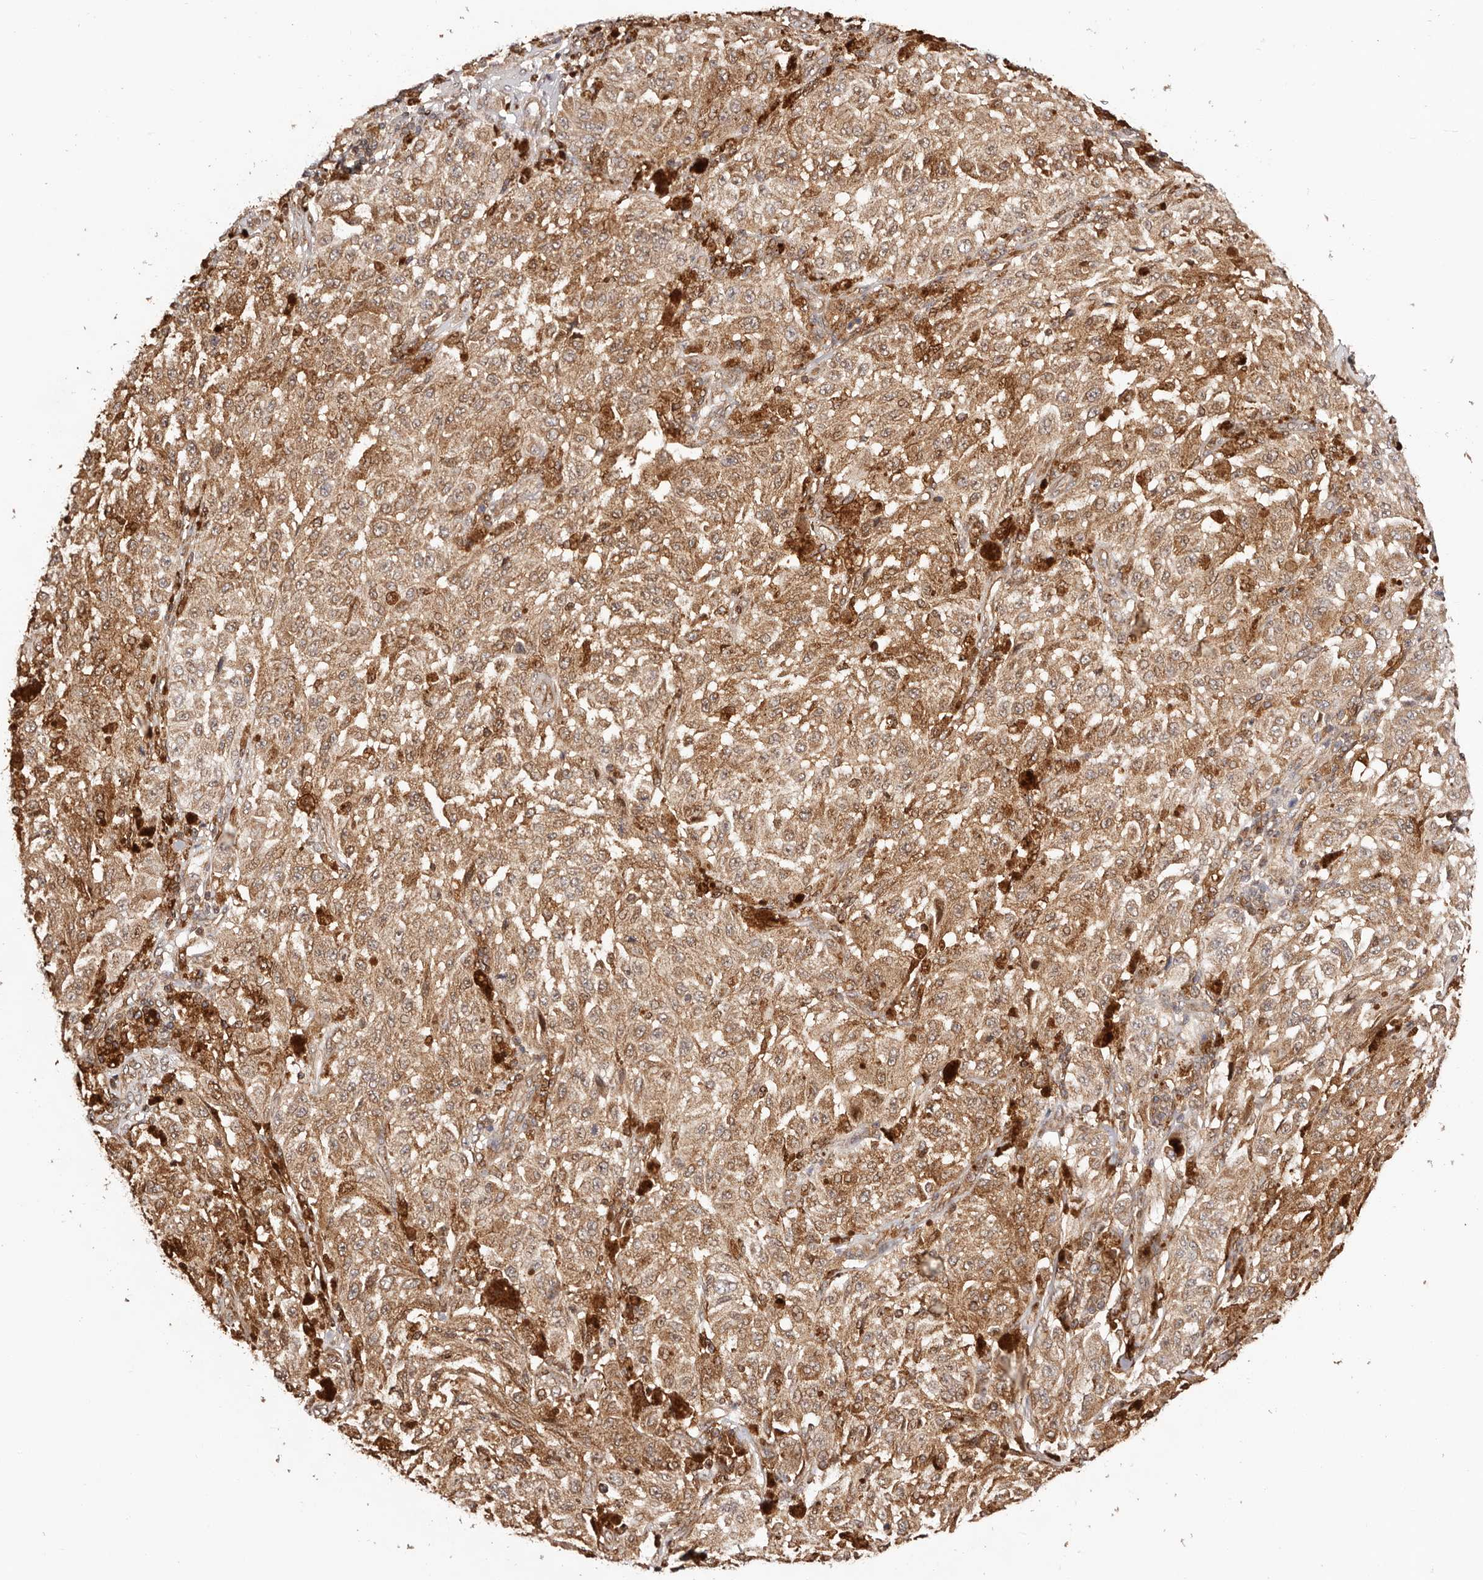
{"staining": {"intensity": "moderate", "quantity": ">75%", "location": "cytoplasmic/membranous"}, "tissue": "melanoma", "cell_type": "Tumor cells", "image_type": "cancer", "snomed": [{"axis": "morphology", "description": "Malignant melanoma, NOS"}, {"axis": "topography", "description": "Skin"}], "caption": "Tumor cells demonstrate medium levels of moderate cytoplasmic/membranous staining in about >75% of cells in melanoma. (DAB (3,3'-diaminobenzidine) IHC, brown staining for protein, blue staining for nuclei).", "gene": "MAPK1", "patient": {"sex": "female", "age": 64}}